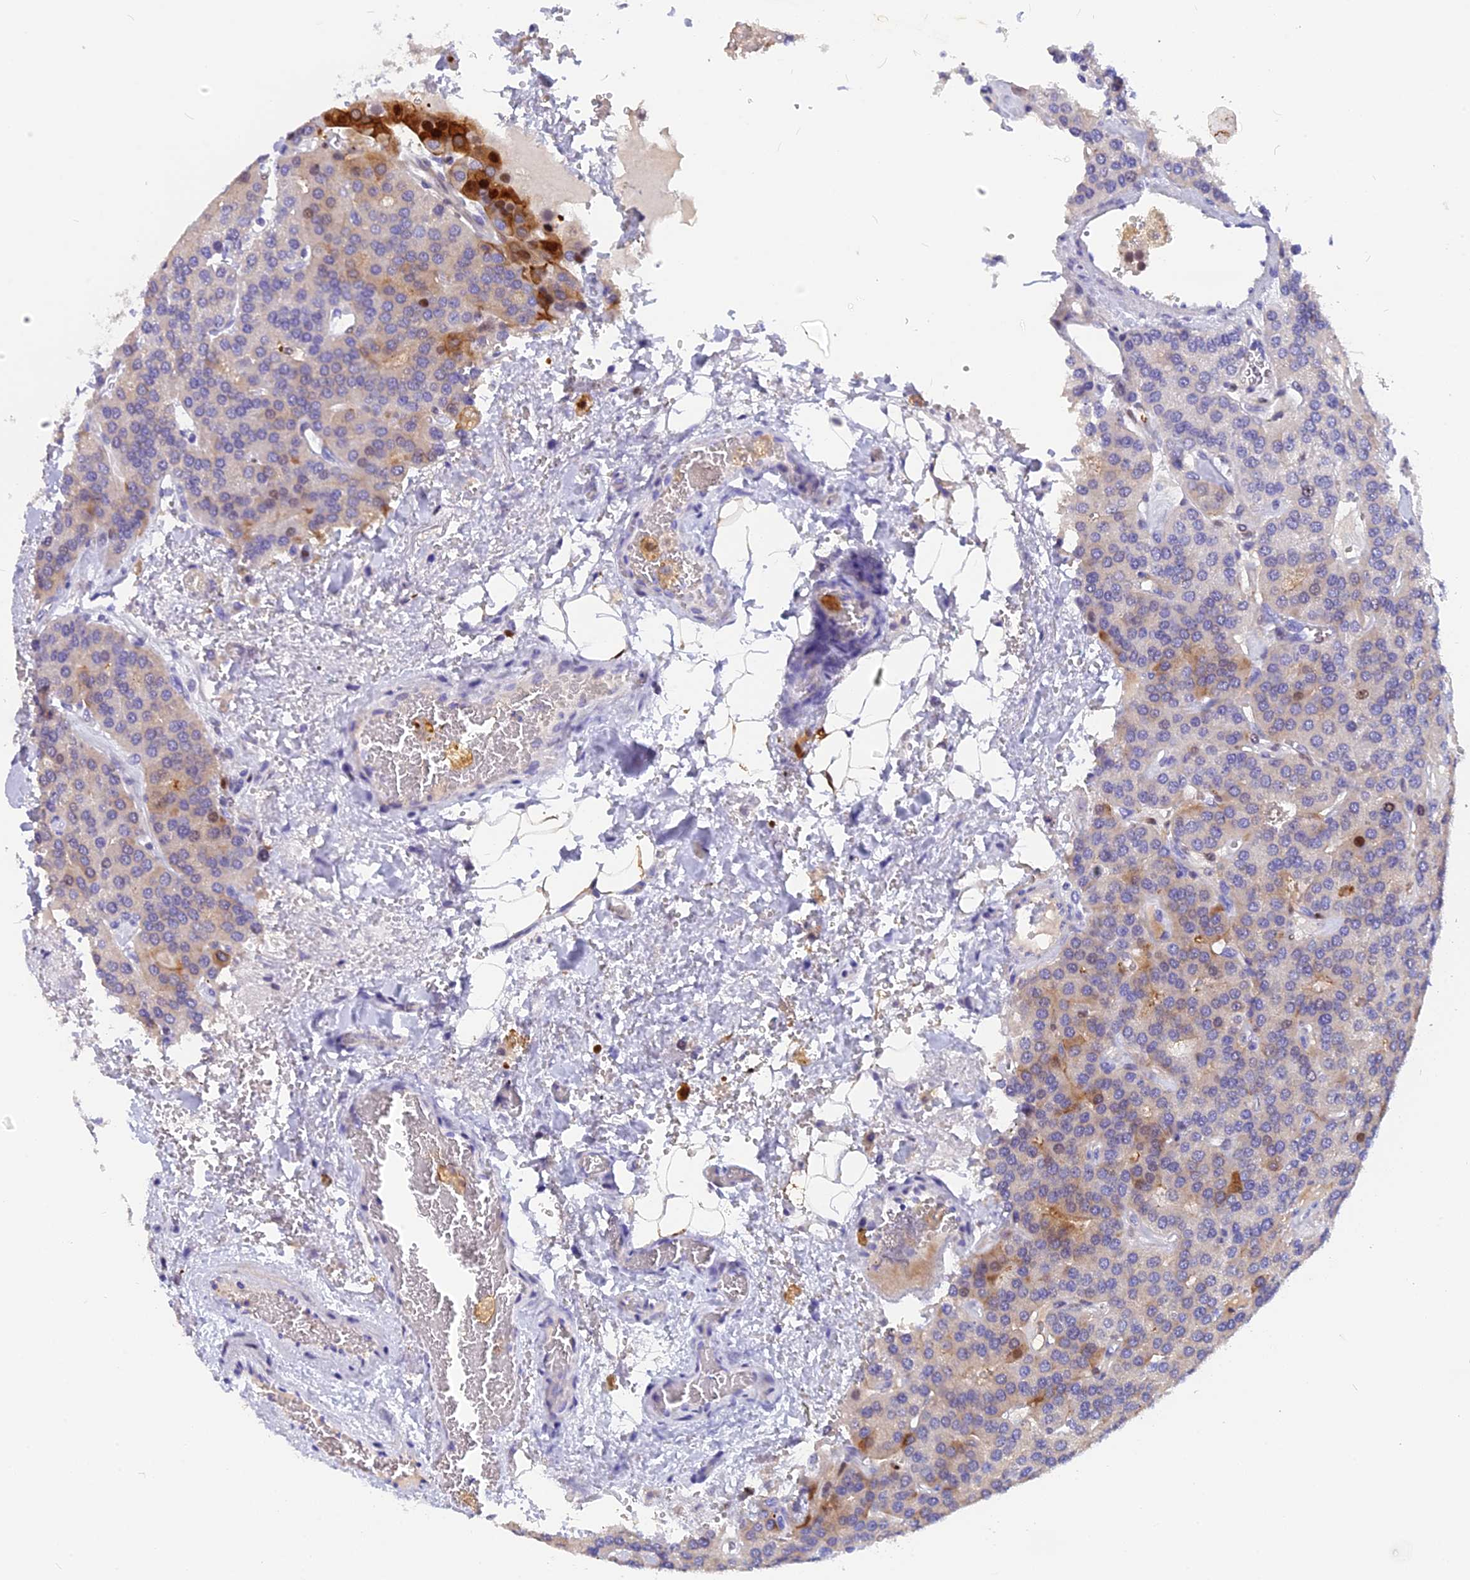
{"staining": {"intensity": "moderate", "quantity": "<25%", "location": "cytoplasmic/membranous,nuclear"}, "tissue": "parathyroid gland", "cell_type": "Glandular cells", "image_type": "normal", "snomed": [{"axis": "morphology", "description": "Normal tissue, NOS"}, {"axis": "morphology", "description": "Adenoma, NOS"}, {"axis": "topography", "description": "Parathyroid gland"}], "caption": "Protein expression analysis of unremarkable parathyroid gland demonstrates moderate cytoplasmic/membranous,nuclear positivity in about <25% of glandular cells. (DAB IHC with brightfield microscopy, high magnification).", "gene": "NKPD1", "patient": {"sex": "female", "age": 86}}